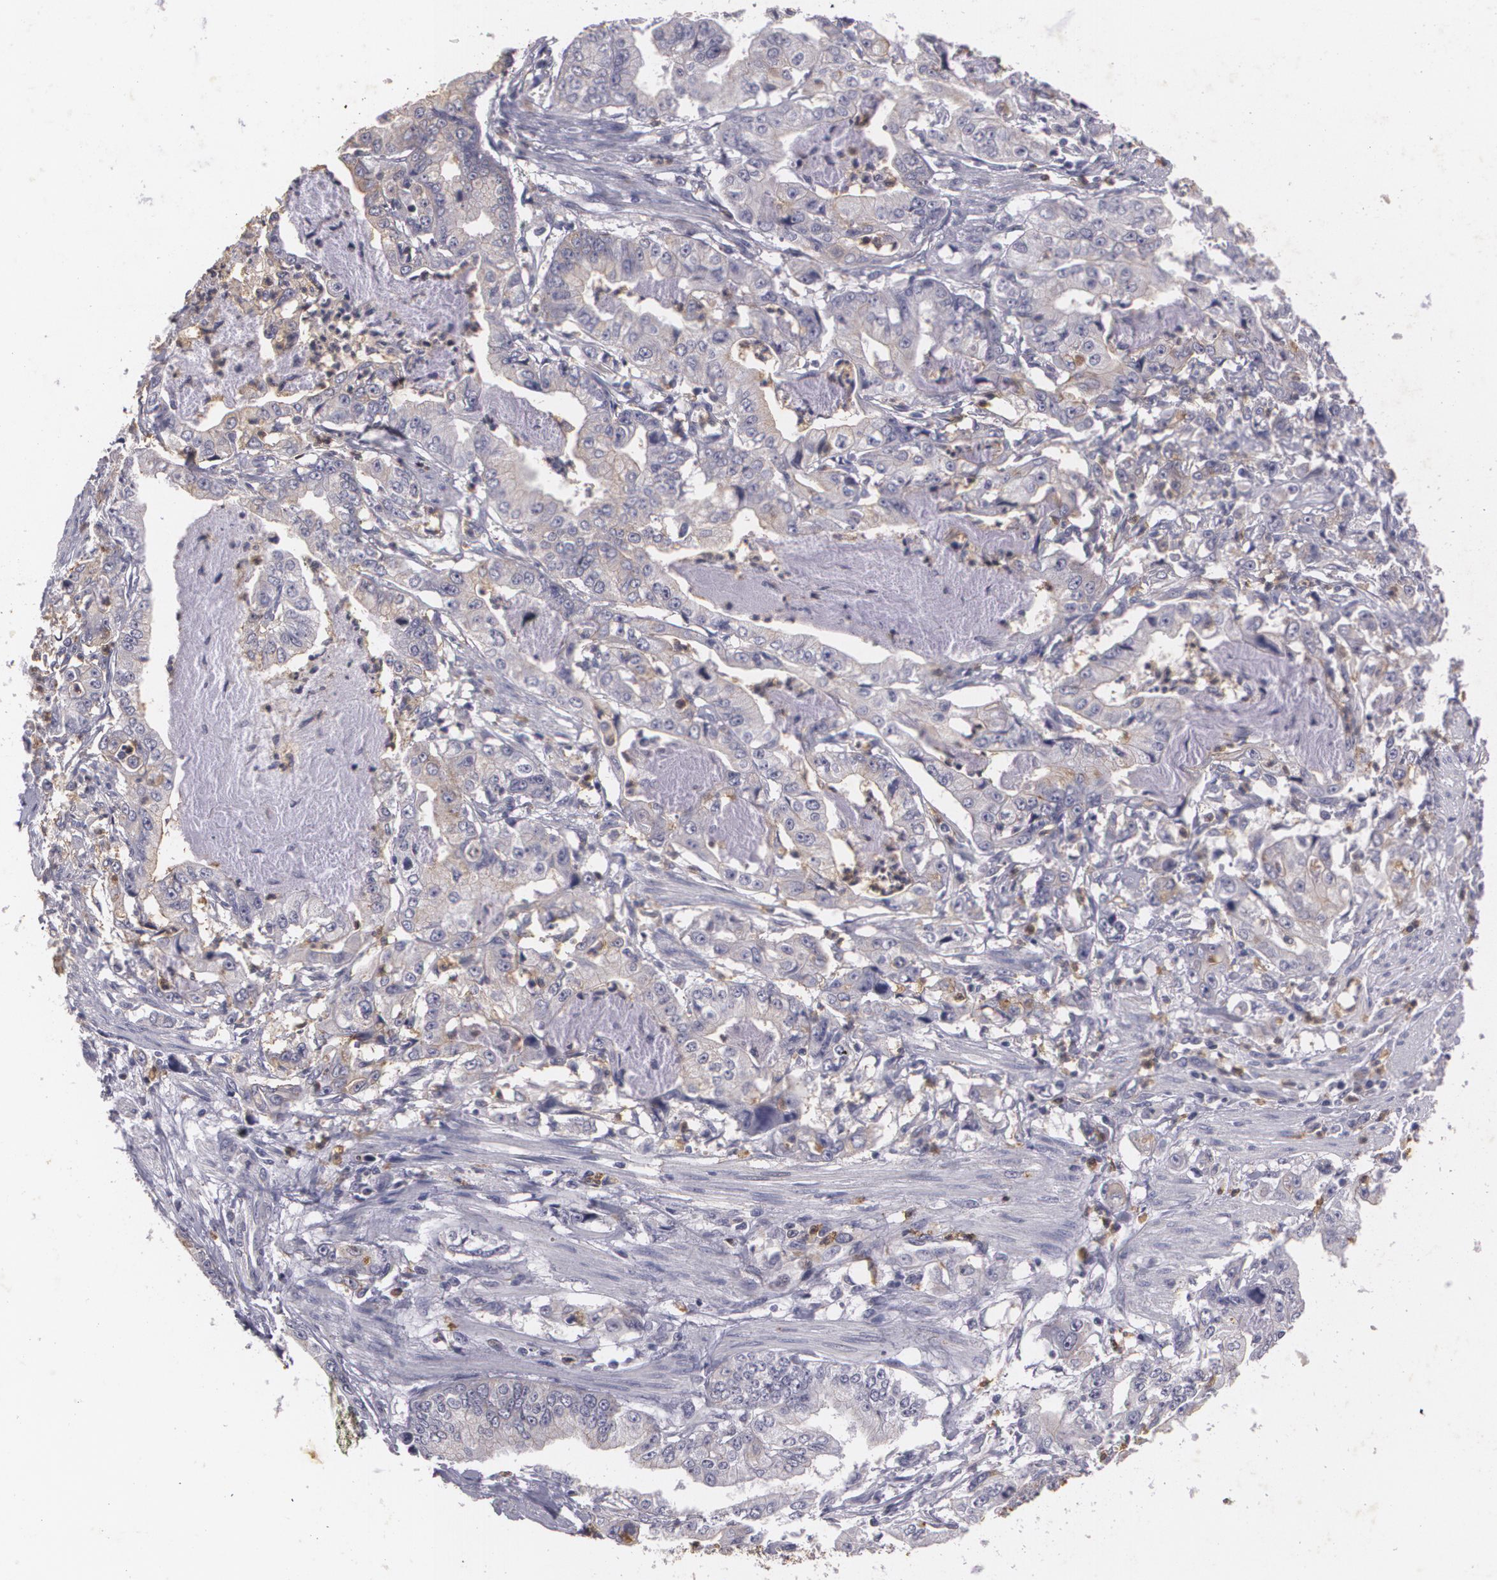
{"staining": {"intensity": "negative", "quantity": "none", "location": "none"}, "tissue": "stomach cancer", "cell_type": "Tumor cells", "image_type": "cancer", "snomed": [{"axis": "morphology", "description": "Adenocarcinoma, NOS"}, {"axis": "topography", "description": "Pancreas"}, {"axis": "topography", "description": "Stomach, upper"}], "caption": "Stomach cancer (adenocarcinoma) was stained to show a protein in brown. There is no significant expression in tumor cells. (Brightfield microscopy of DAB IHC at high magnification).", "gene": "KCNA4", "patient": {"sex": "male", "age": 77}}